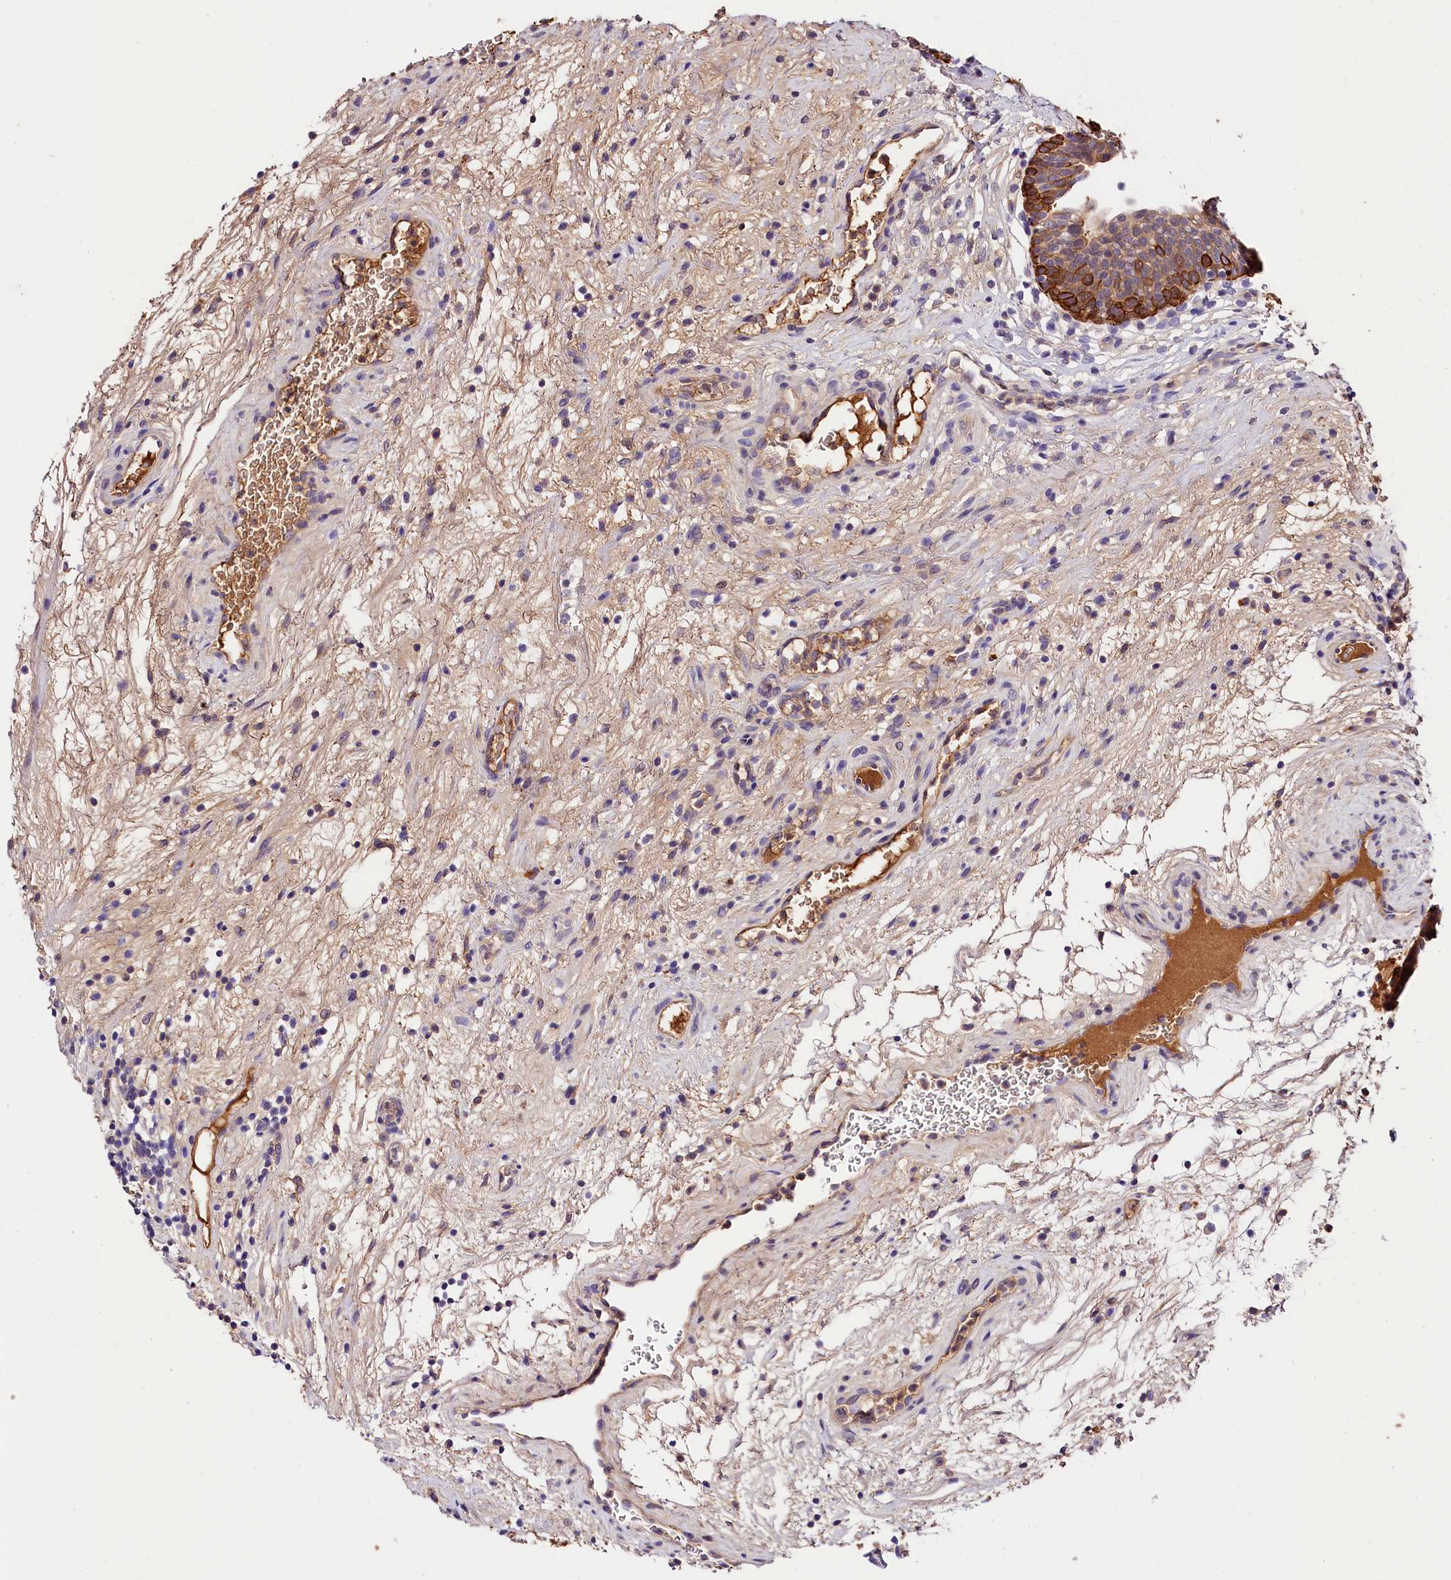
{"staining": {"intensity": "strong", "quantity": "<25%", "location": "cytoplasmic/membranous"}, "tissue": "urinary bladder", "cell_type": "Urothelial cells", "image_type": "normal", "snomed": [{"axis": "morphology", "description": "Normal tissue, NOS"}, {"axis": "topography", "description": "Urinary bladder"}], "caption": "Unremarkable urinary bladder exhibits strong cytoplasmic/membranous staining in about <25% of urothelial cells (DAB (3,3'-diaminobenzidine) IHC with brightfield microscopy, high magnification)..", "gene": "ARMC6", "patient": {"sex": "male", "age": 71}}